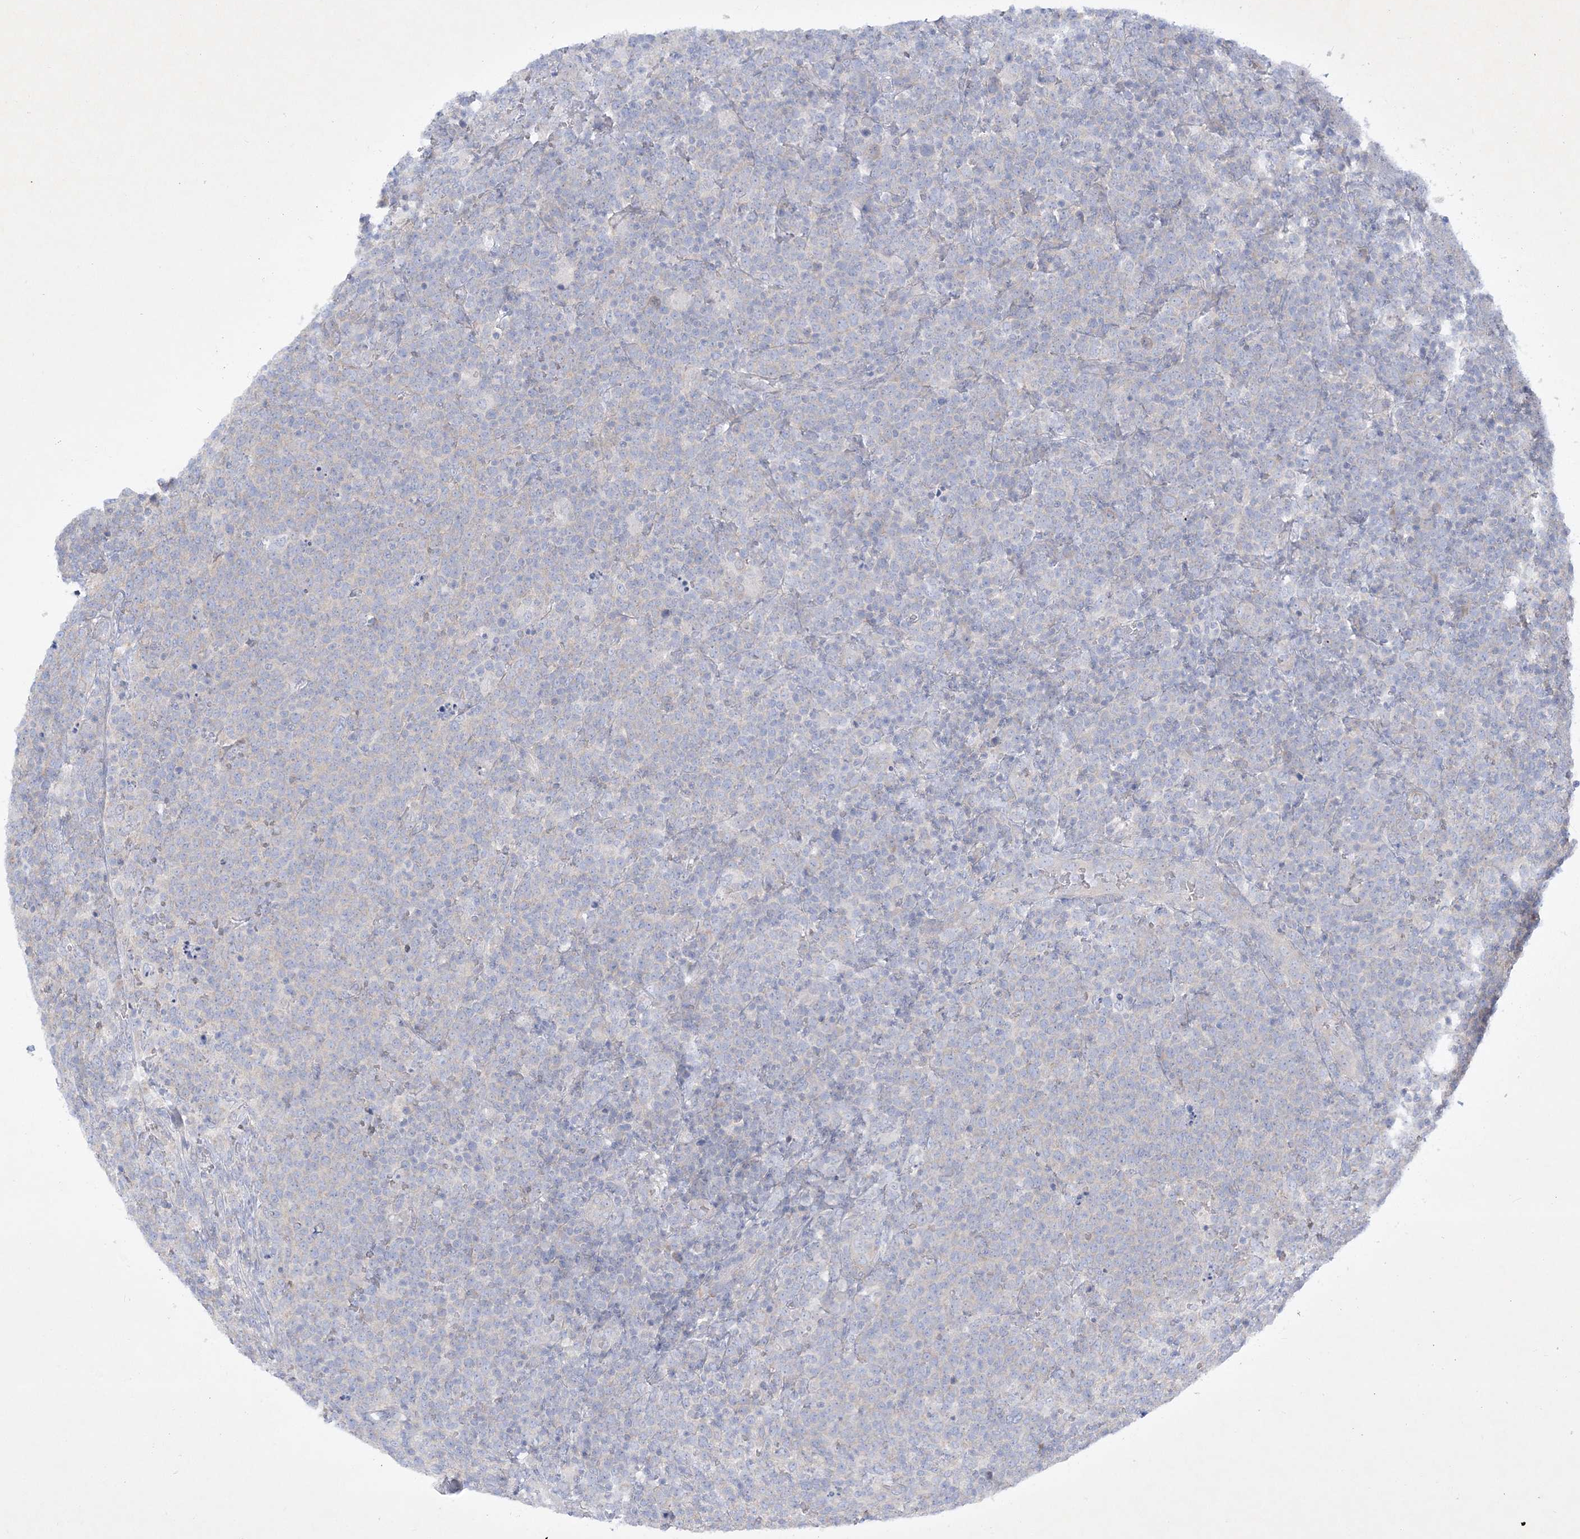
{"staining": {"intensity": "negative", "quantity": "none", "location": "none"}, "tissue": "lymphoma", "cell_type": "Tumor cells", "image_type": "cancer", "snomed": [{"axis": "morphology", "description": "Malignant lymphoma, non-Hodgkin's type, High grade"}, {"axis": "topography", "description": "Lymph node"}], "caption": "This histopathology image is of high-grade malignant lymphoma, non-Hodgkin's type stained with immunohistochemistry (IHC) to label a protein in brown with the nuclei are counter-stained blue. There is no staining in tumor cells. (Brightfield microscopy of DAB (3,3'-diaminobenzidine) immunohistochemistry at high magnification).", "gene": "FARSB", "patient": {"sex": "male", "age": 61}}